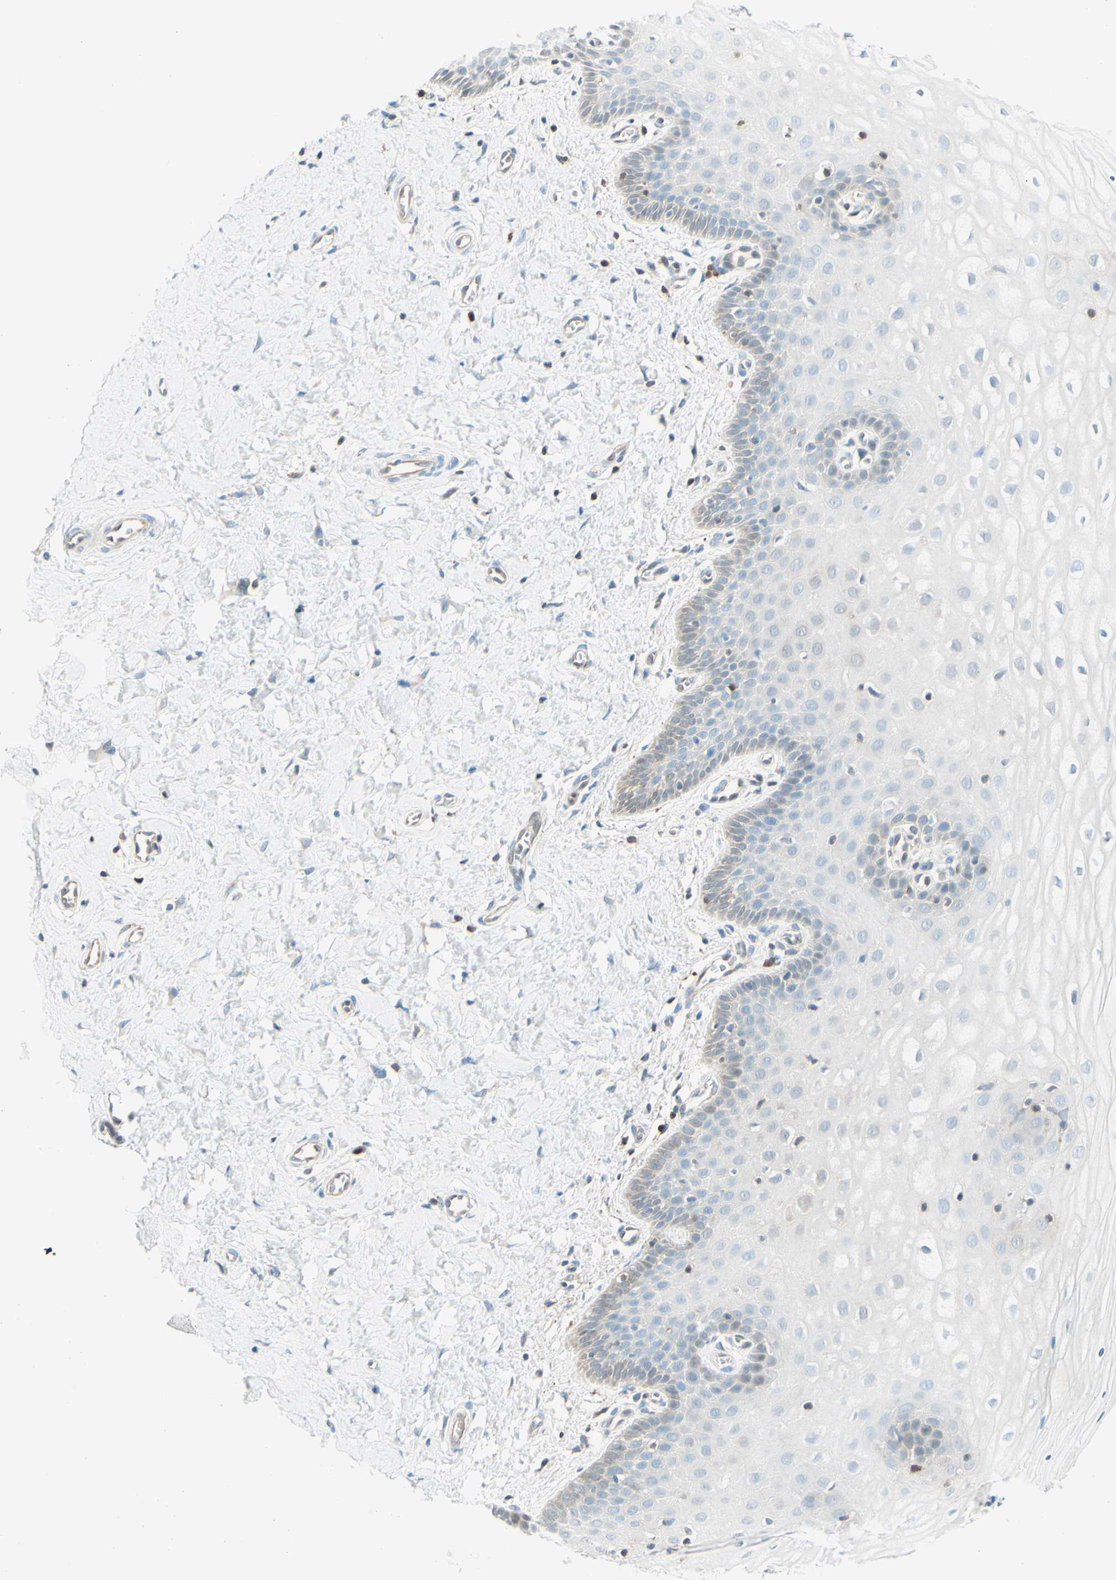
{"staining": {"intensity": "weak", "quantity": ">75%", "location": "nuclear"}, "tissue": "cervix", "cell_type": "Glandular cells", "image_type": "normal", "snomed": [{"axis": "morphology", "description": "Normal tissue, NOS"}, {"axis": "topography", "description": "Cervix"}], "caption": "Immunohistochemical staining of benign human cervix exhibits >75% levels of weak nuclear protein staining in about >75% of glandular cells. Nuclei are stained in blue.", "gene": "UPK3B", "patient": {"sex": "female", "age": 55}}